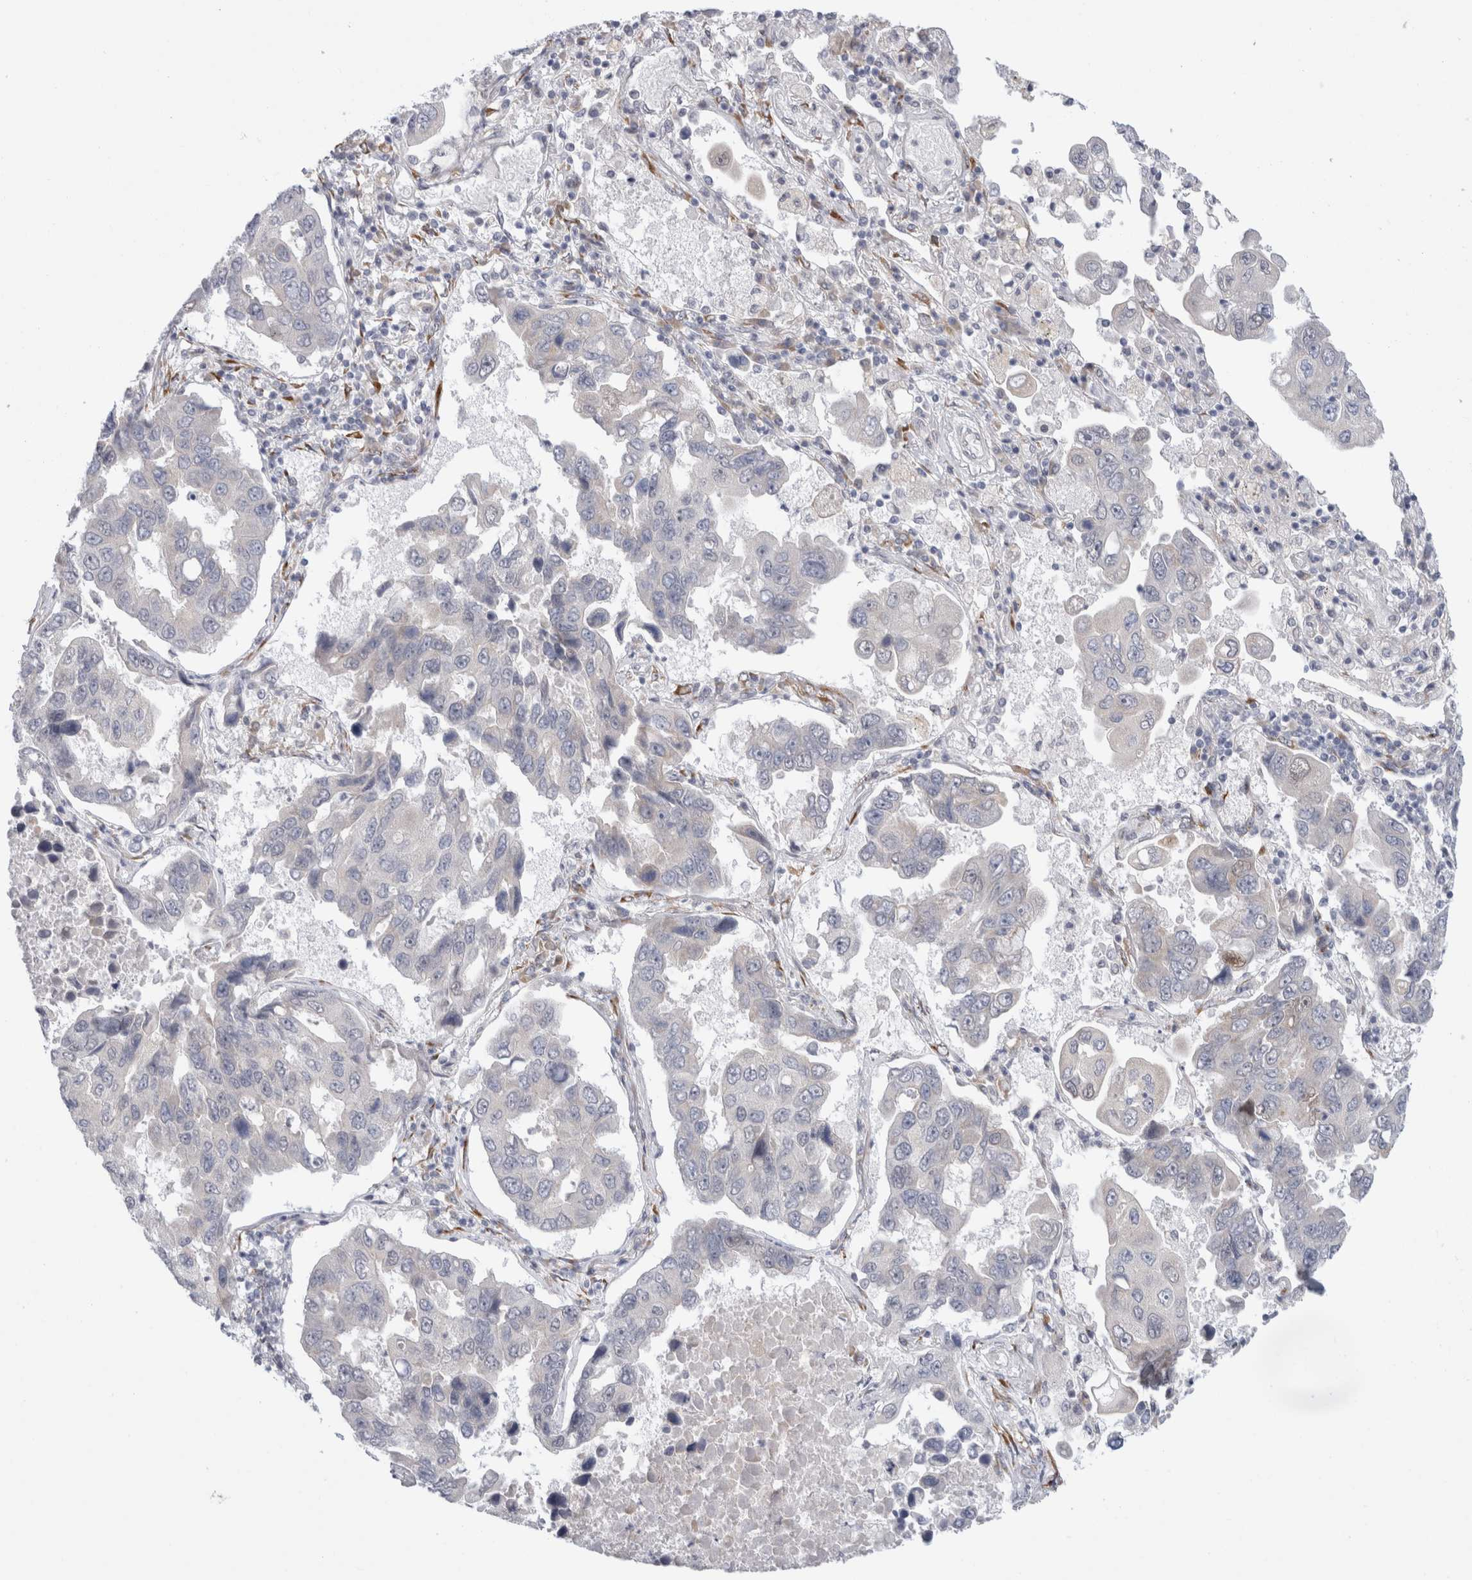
{"staining": {"intensity": "negative", "quantity": "none", "location": "none"}, "tissue": "lung cancer", "cell_type": "Tumor cells", "image_type": "cancer", "snomed": [{"axis": "morphology", "description": "Adenocarcinoma, NOS"}, {"axis": "topography", "description": "Lung"}], "caption": "A high-resolution image shows IHC staining of lung cancer, which demonstrates no significant expression in tumor cells. Brightfield microscopy of immunohistochemistry (IHC) stained with DAB (brown) and hematoxylin (blue), captured at high magnification.", "gene": "TRMT1L", "patient": {"sex": "male", "age": 64}}